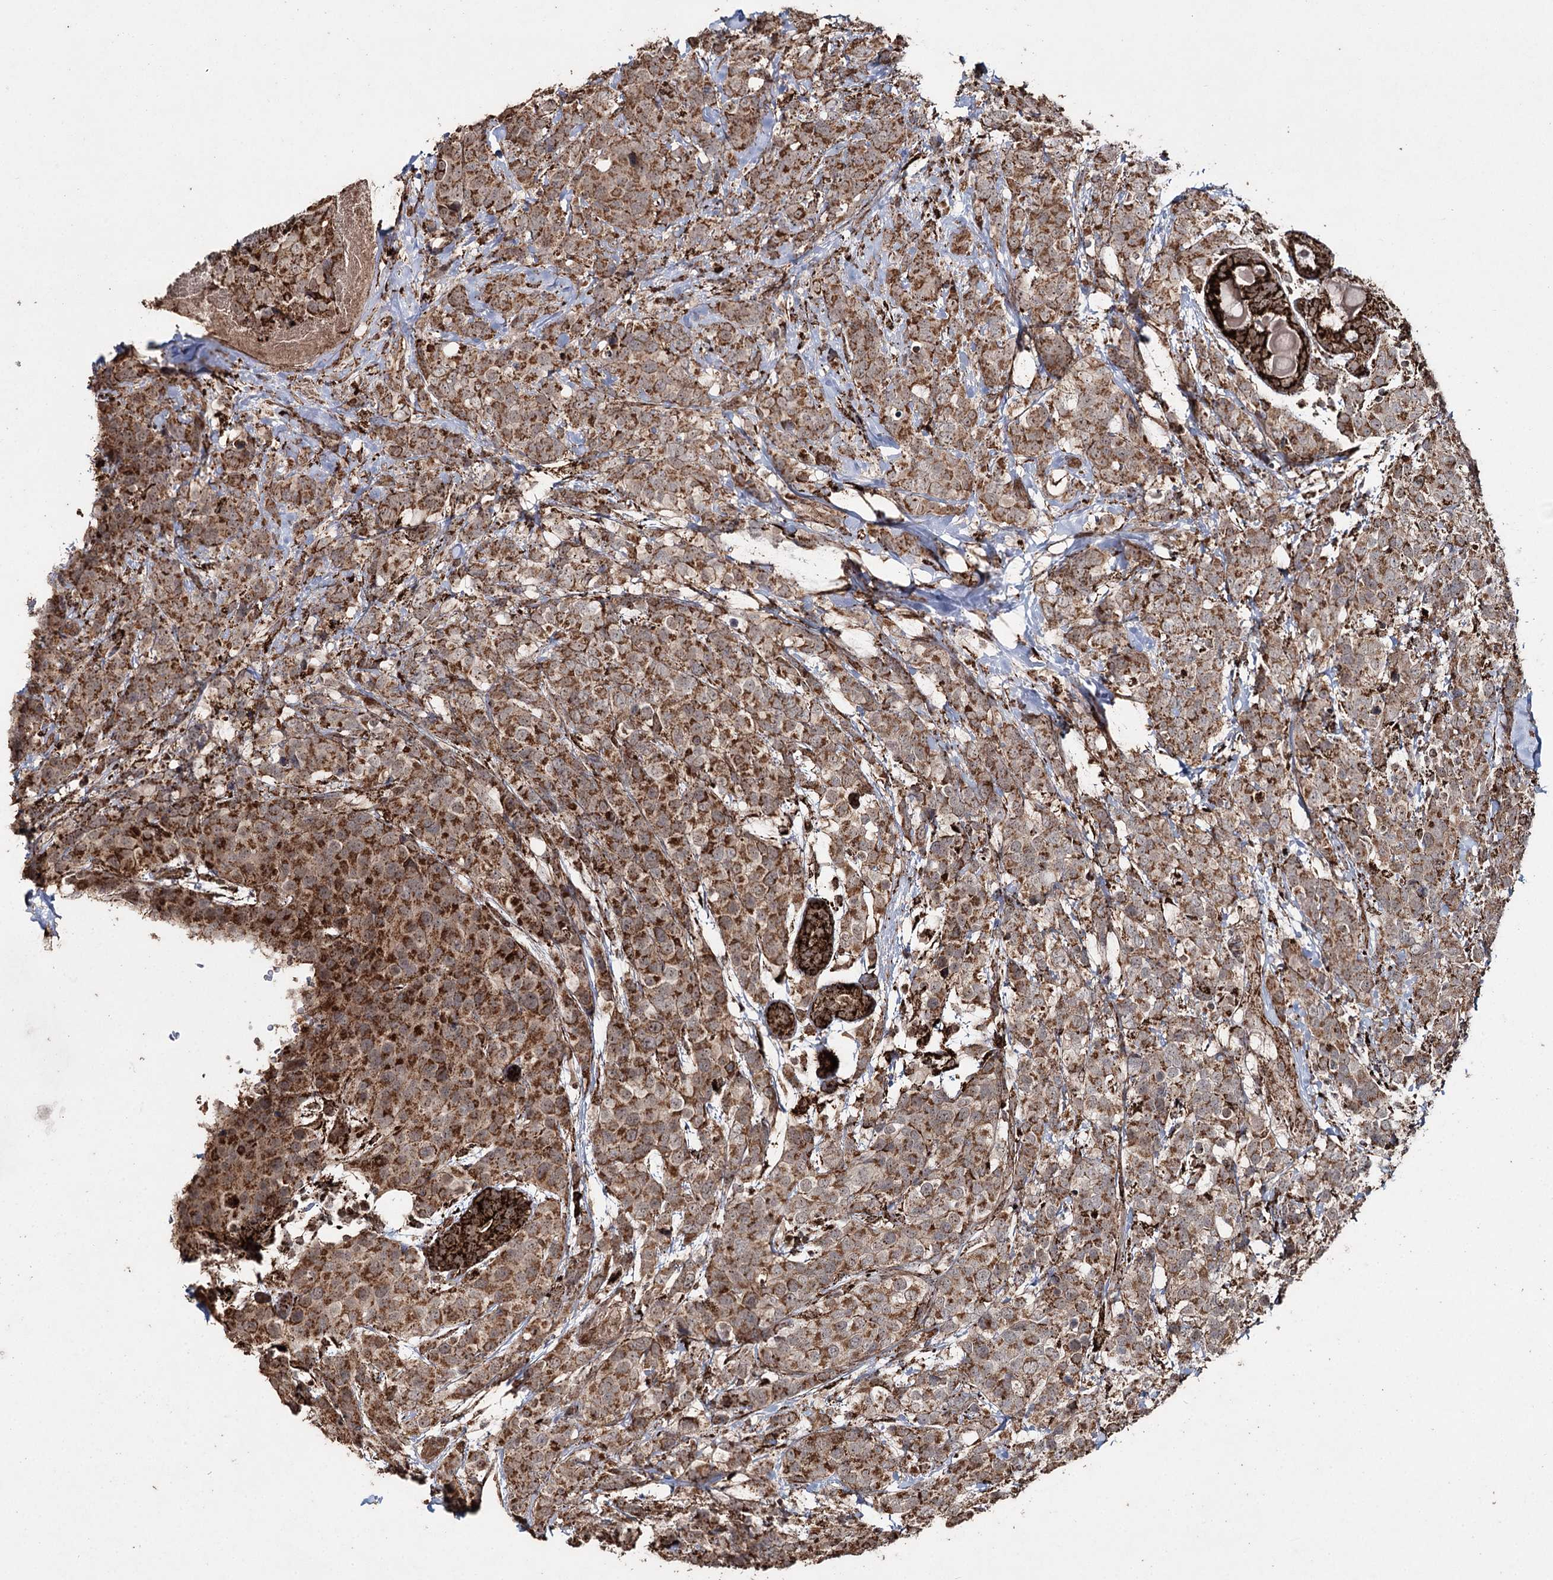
{"staining": {"intensity": "moderate", "quantity": ">75%", "location": "cytoplasmic/membranous"}, "tissue": "breast cancer", "cell_type": "Tumor cells", "image_type": "cancer", "snomed": [{"axis": "morphology", "description": "Lobular carcinoma"}, {"axis": "topography", "description": "Breast"}], "caption": "IHC (DAB) staining of breast lobular carcinoma exhibits moderate cytoplasmic/membranous protein positivity in approximately >75% of tumor cells.", "gene": "SLF2", "patient": {"sex": "female", "age": 59}}